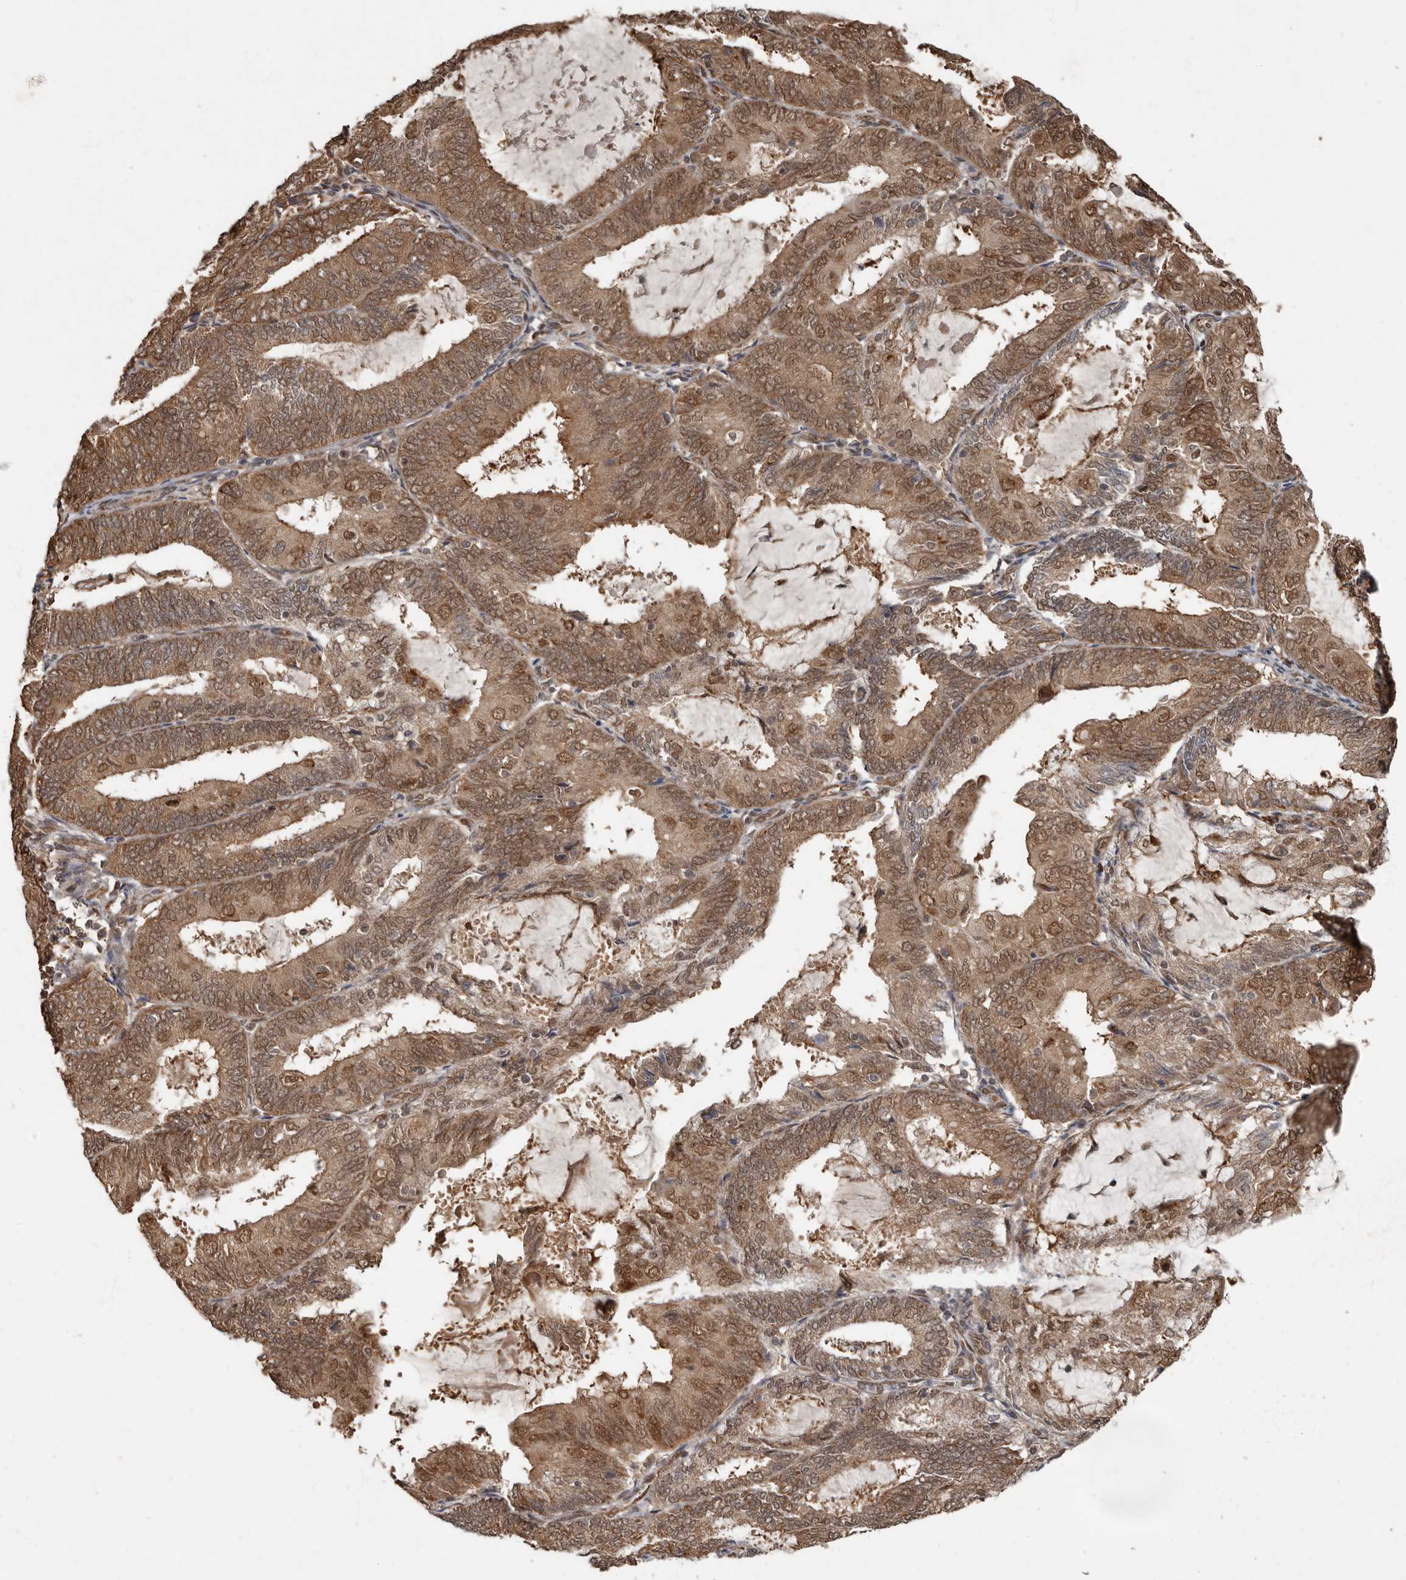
{"staining": {"intensity": "moderate", "quantity": ">75%", "location": "cytoplasmic/membranous,nuclear"}, "tissue": "endometrial cancer", "cell_type": "Tumor cells", "image_type": "cancer", "snomed": [{"axis": "morphology", "description": "Adenocarcinoma, NOS"}, {"axis": "topography", "description": "Endometrium"}], "caption": "A photomicrograph showing moderate cytoplasmic/membranous and nuclear positivity in approximately >75% of tumor cells in endometrial adenocarcinoma, as visualized by brown immunohistochemical staining.", "gene": "LRGUK", "patient": {"sex": "female", "age": 81}}